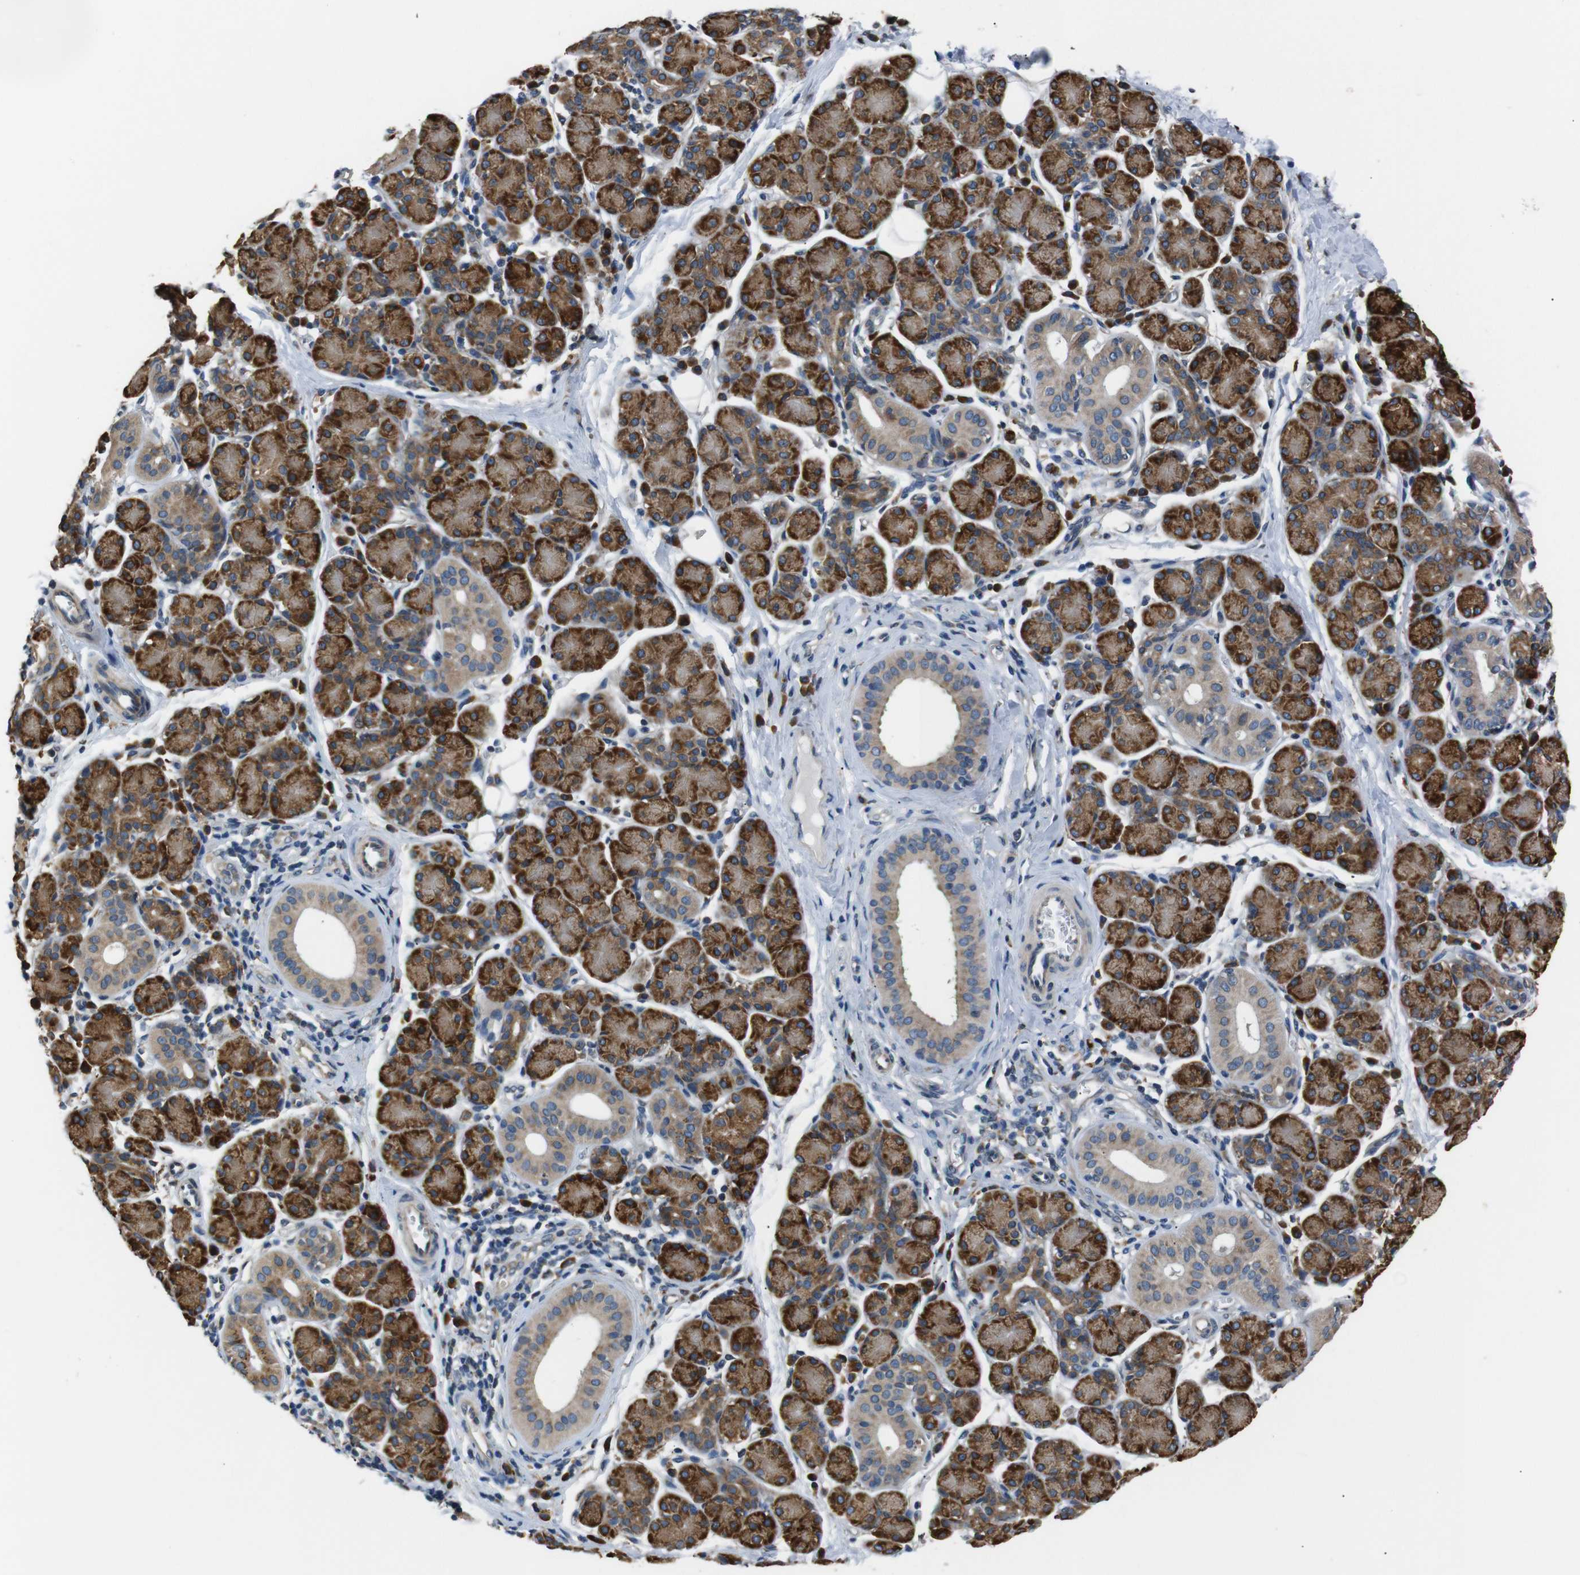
{"staining": {"intensity": "strong", "quantity": ">75%", "location": "cytoplasmic/membranous"}, "tissue": "salivary gland", "cell_type": "Glandular cells", "image_type": "normal", "snomed": [{"axis": "morphology", "description": "Normal tissue, NOS"}, {"axis": "morphology", "description": "Inflammation, NOS"}, {"axis": "topography", "description": "Lymph node"}, {"axis": "topography", "description": "Salivary gland"}], "caption": "DAB immunohistochemical staining of unremarkable salivary gland exhibits strong cytoplasmic/membranous protein expression in about >75% of glandular cells. The protein of interest is stained brown, and the nuclei are stained in blue (DAB IHC with brightfield microscopy, high magnification).", "gene": "TMED2", "patient": {"sex": "male", "age": 3}}